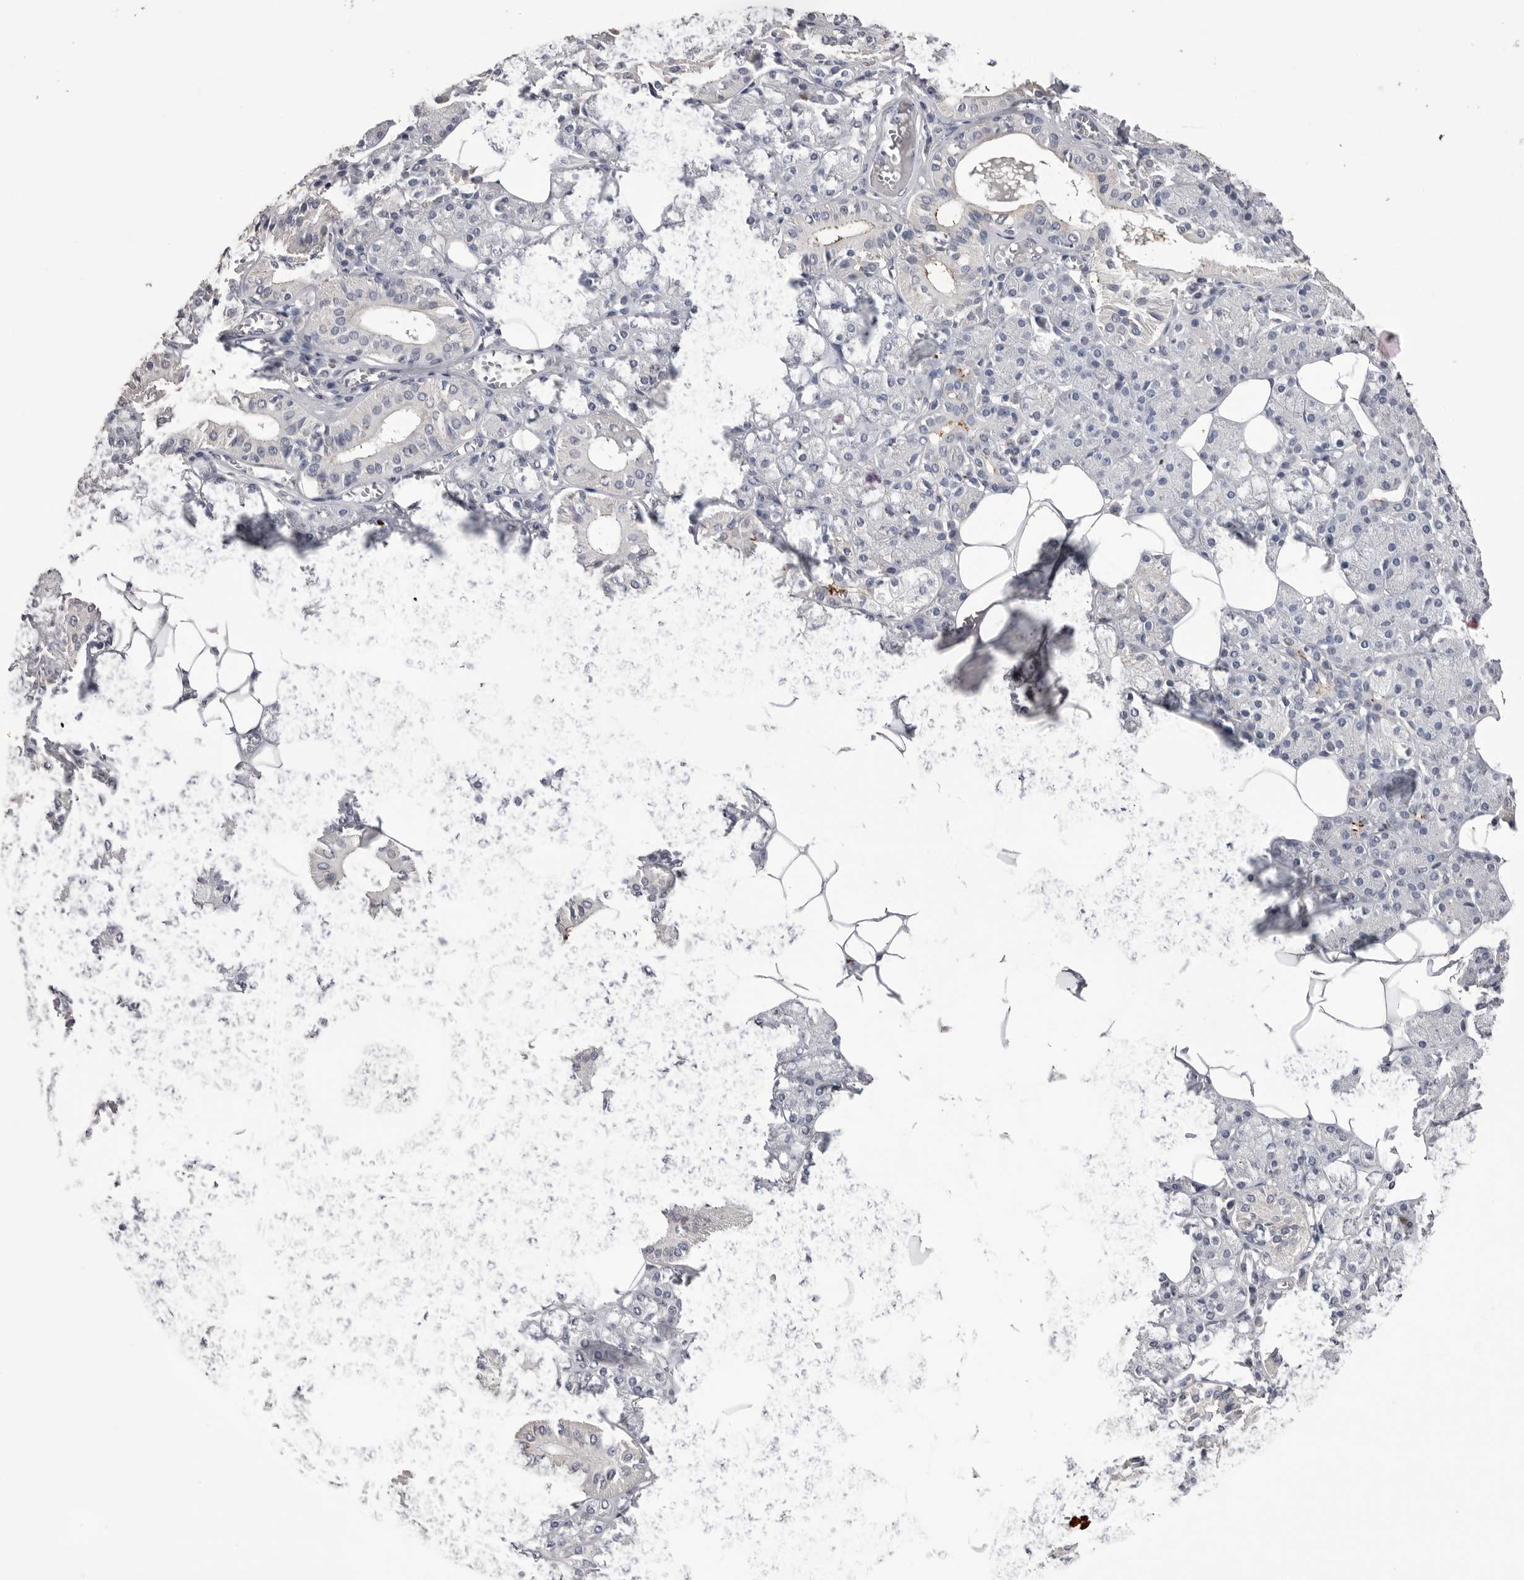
{"staining": {"intensity": "weak", "quantity": "<25%", "location": "cytoplasmic/membranous"}, "tissue": "salivary gland", "cell_type": "Glandular cells", "image_type": "normal", "snomed": [{"axis": "morphology", "description": "Normal tissue, NOS"}, {"axis": "topography", "description": "Salivary gland"}], "caption": "This micrograph is of benign salivary gland stained with IHC to label a protein in brown with the nuclei are counter-stained blue. There is no positivity in glandular cells.", "gene": "MMP7", "patient": {"sex": "female", "age": 33}}